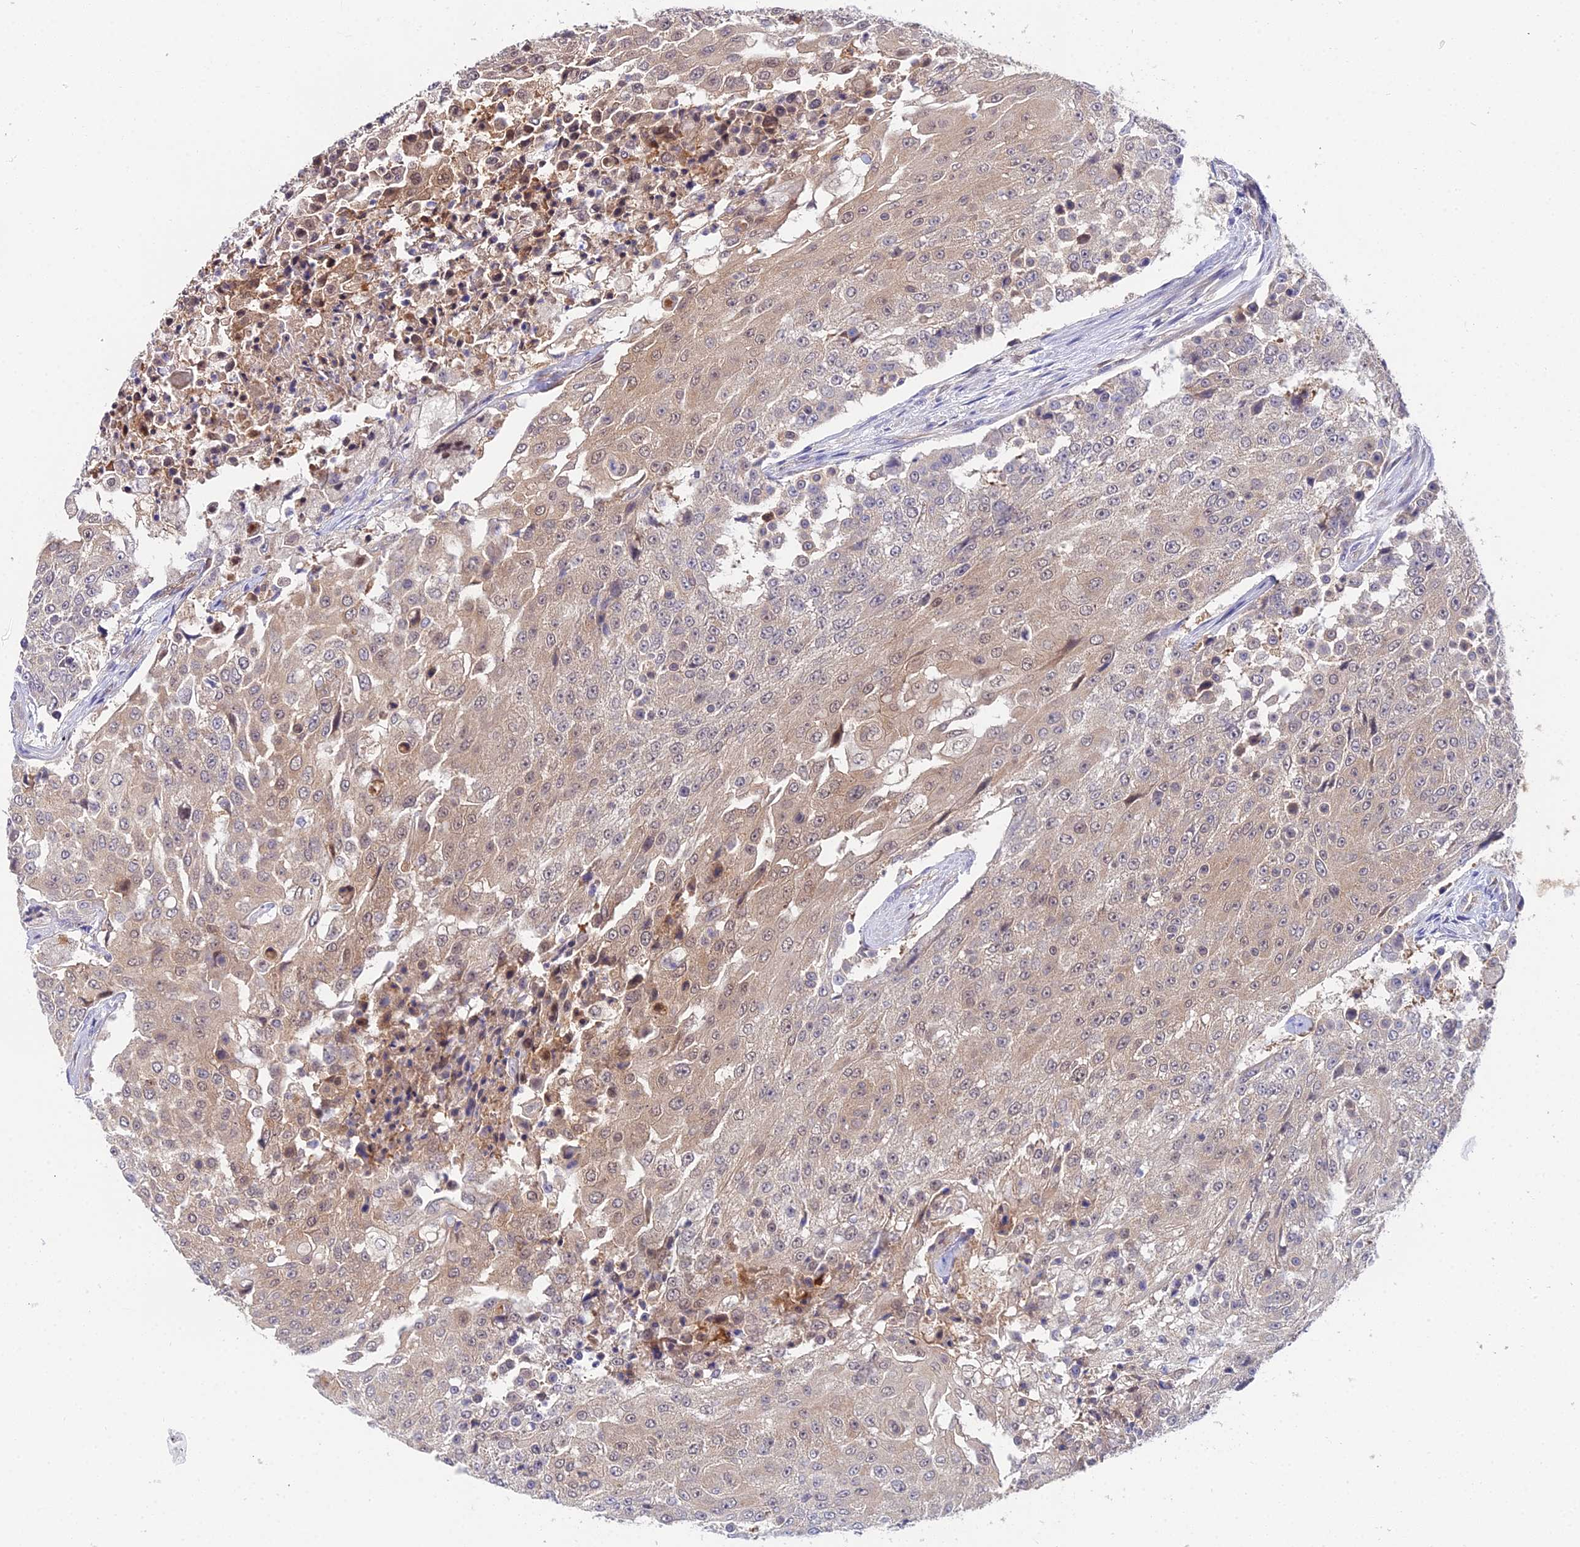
{"staining": {"intensity": "weak", "quantity": "25%-75%", "location": "cytoplasmic/membranous"}, "tissue": "urothelial cancer", "cell_type": "Tumor cells", "image_type": "cancer", "snomed": [{"axis": "morphology", "description": "Urothelial carcinoma, High grade"}, {"axis": "topography", "description": "Urinary bladder"}], "caption": "Urothelial carcinoma (high-grade) stained for a protein demonstrates weak cytoplasmic/membranous positivity in tumor cells.", "gene": "PPP2R2C", "patient": {"sex": "female", "age": 63}}